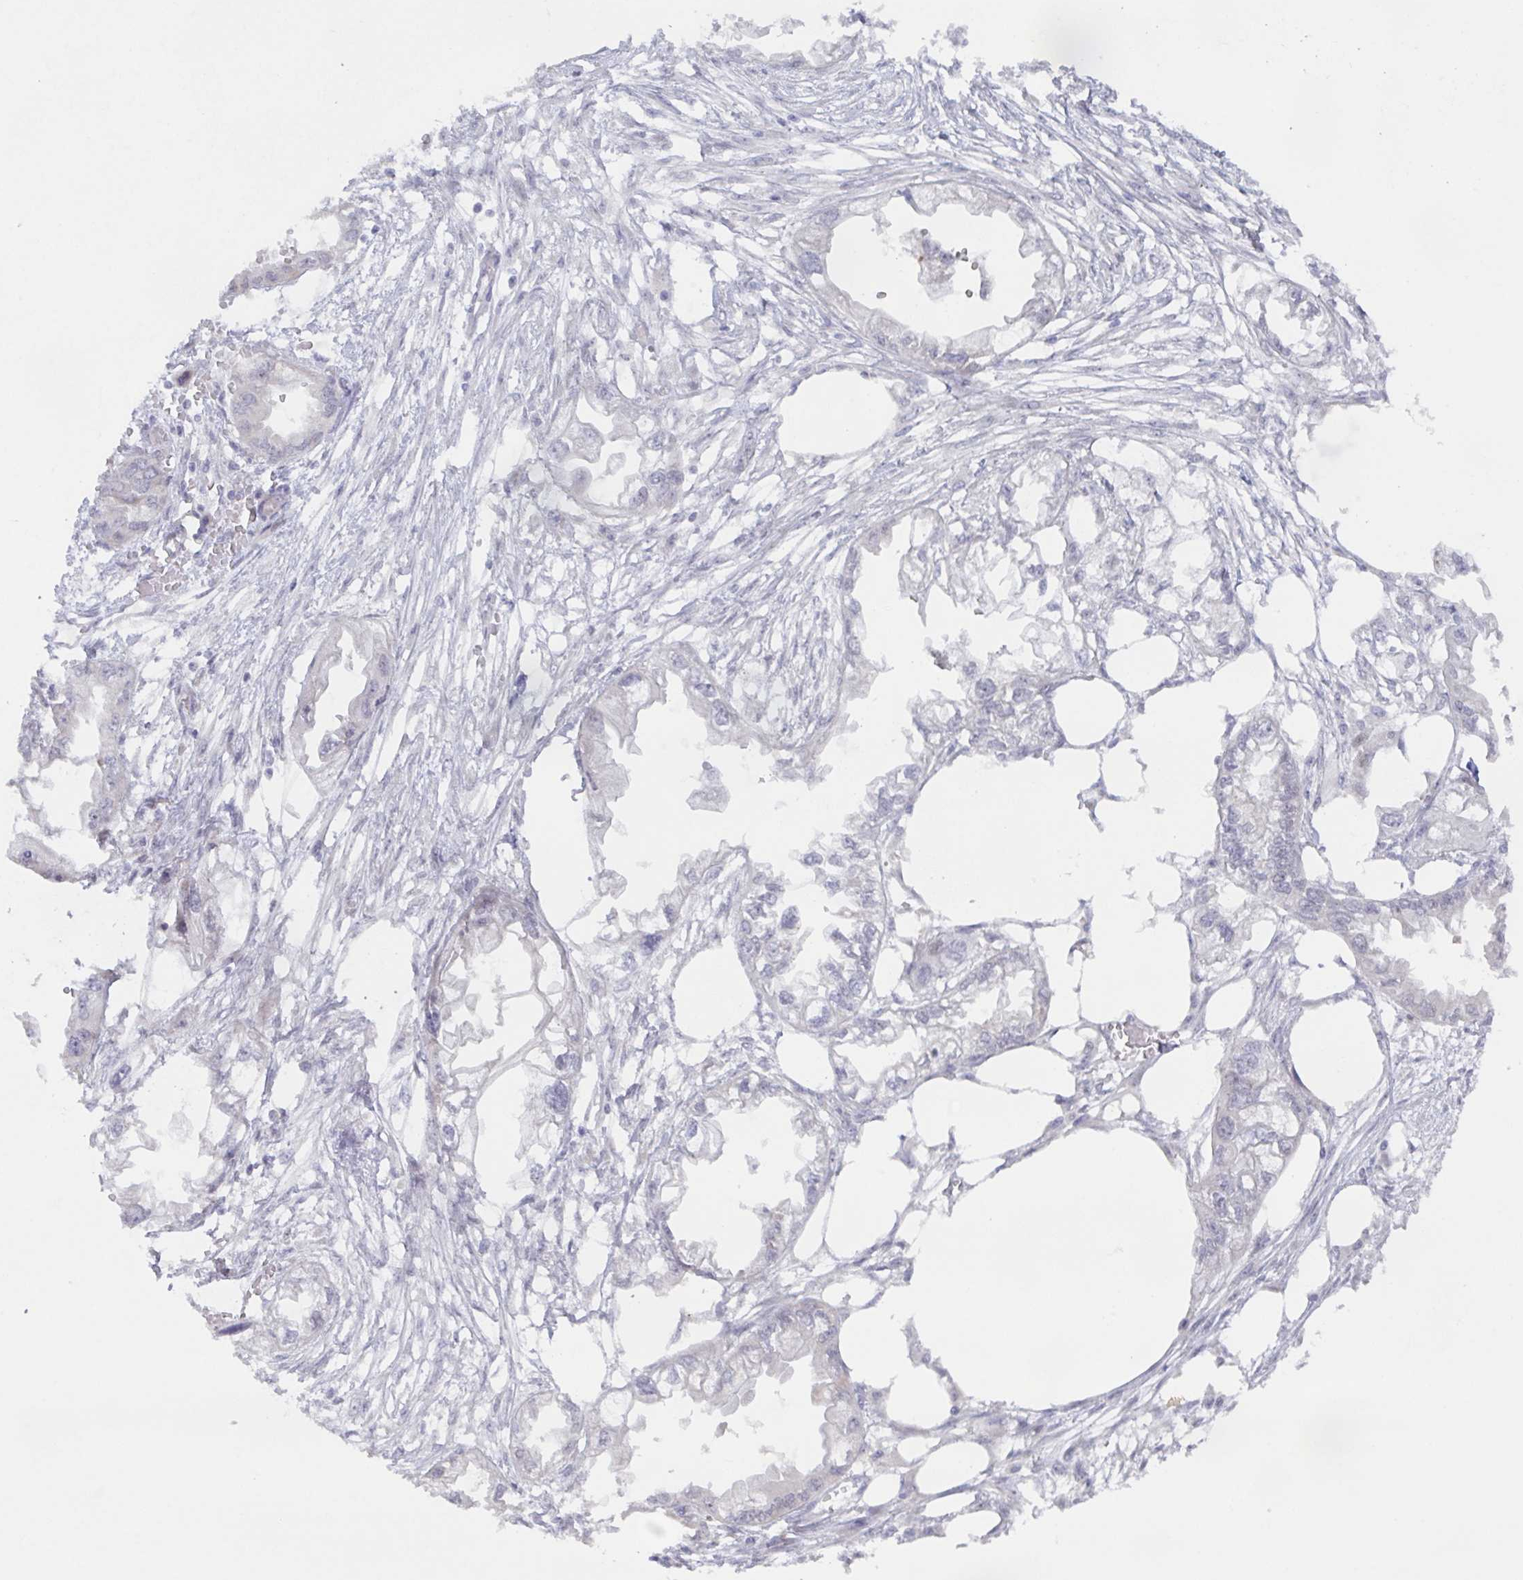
{"staining": {"intensity": "negative", "quantity": "none", "location": "none"}, "tissue": "endometrial cancer", "cell_type": "Tumor cells", "image_type": "cancer", "snomed": [{"axis": "morphology", "description": "Adenocarcinoma, NOS"}, {"axis": "morphology", "description": "Adenocarcinoma, metastatic, NOS"}, {"axis": "topography", "description": "Adipose tissue"}, {"axis": "topography", "description": "Endometrium"}], "caption": "This image is of endometrial cancer stained with IHC to label a protein in brown with the nuclei are counter-stained blue. There is no staining in tumor cells. Brightfield microscopy of immunohistochemistry (IHC) stained with DAB (3,3'-diaminobenzidine) (brown) and hematoxylin (blue), captured at high magnification.", "gene": "POU2F3", "patient": {"sex": "female", "age": 67}}